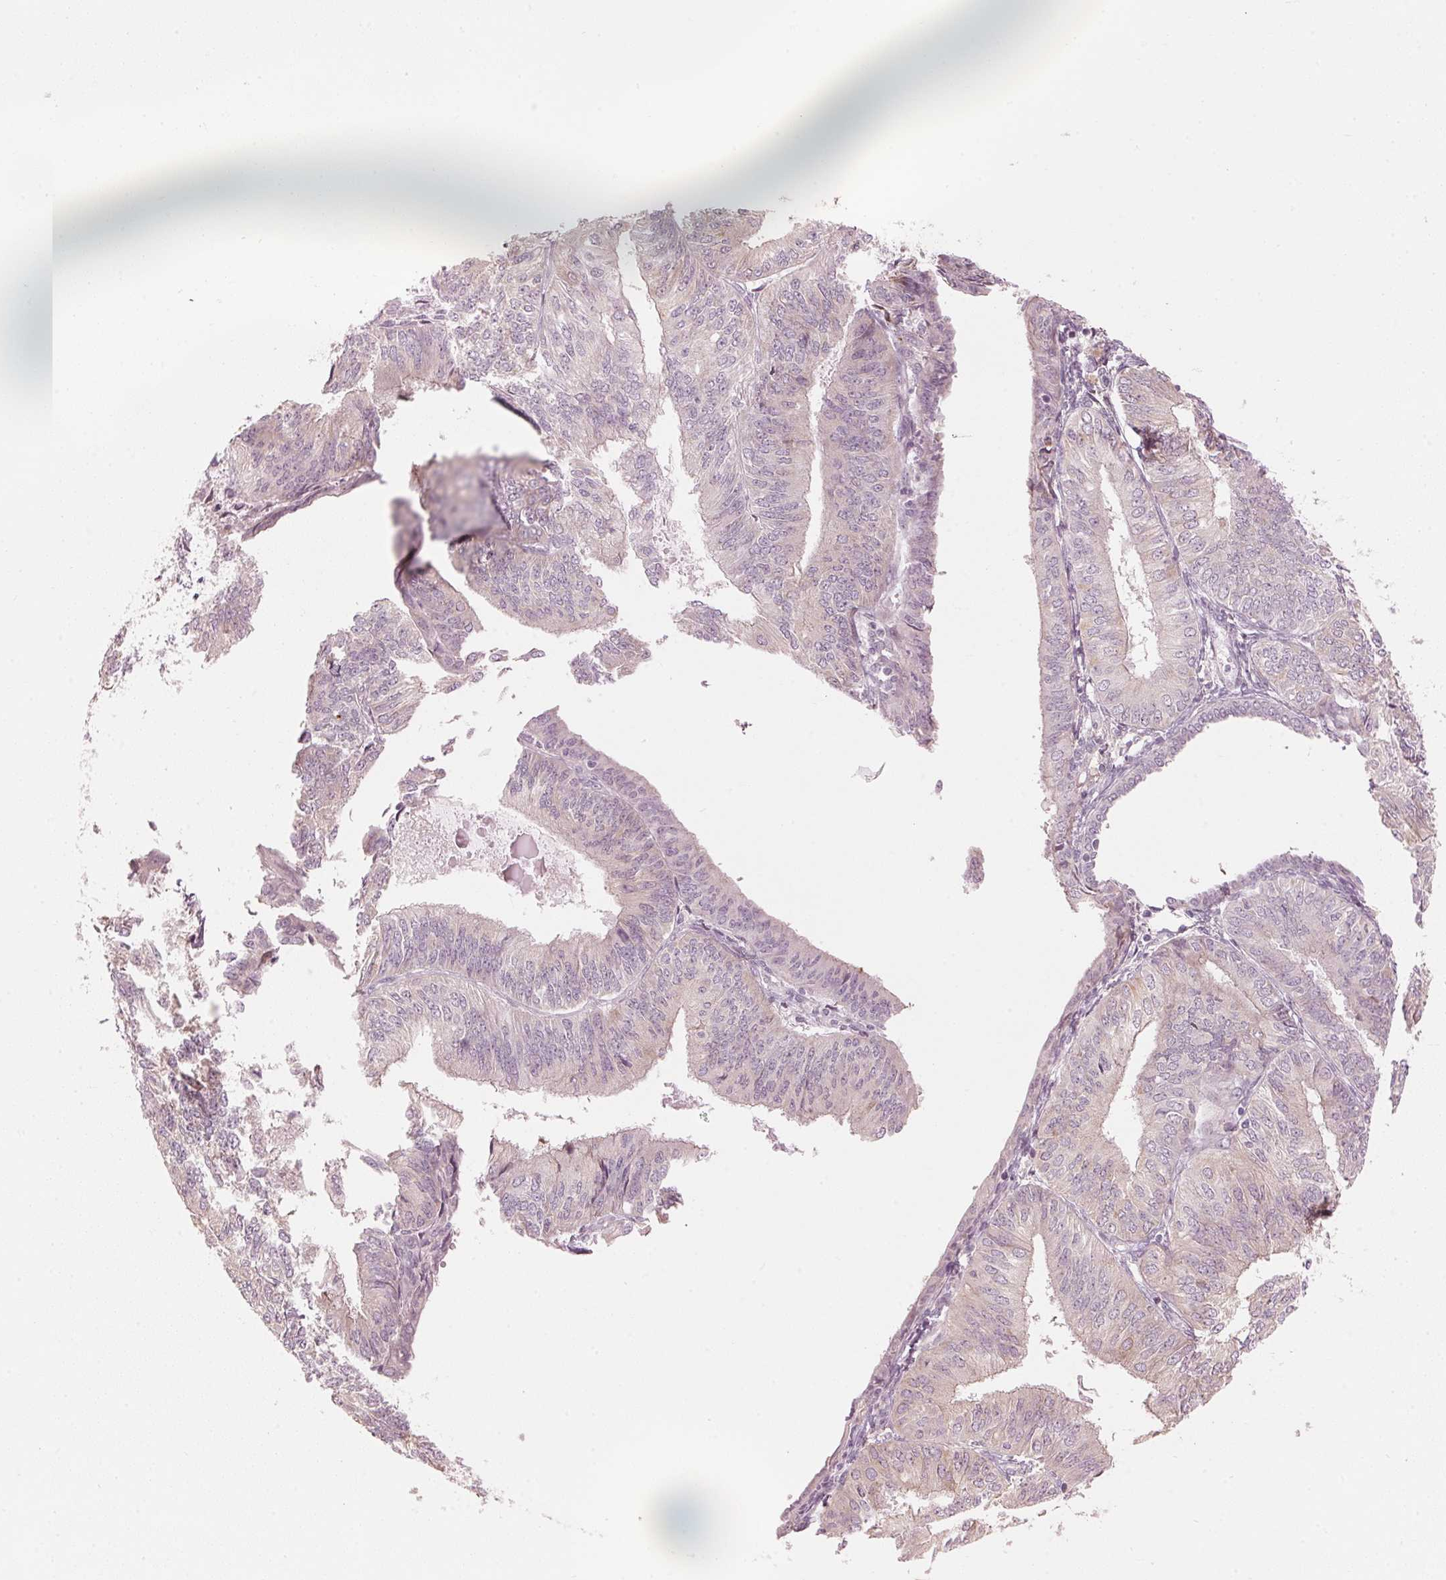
{"staining": {"intensity": "weak", "quantity": "<25%", "location": "cytoplasmic/membranous"}, "tissue": "endometrial cancer", "cell_type": "Tumor cells", "image_type": "cancer", "snomed": [{"axis": "morphology", "description": "Adenocarcinoma, NOS"}, {"axis": "topography", "description": "Endometrium"}], "caption": "Tumor cells show no significant protein staining in endometrial cancer (adenocarcinoma).", "gene": "TMED6", "patient": {"sex": "female", "age": 58}}